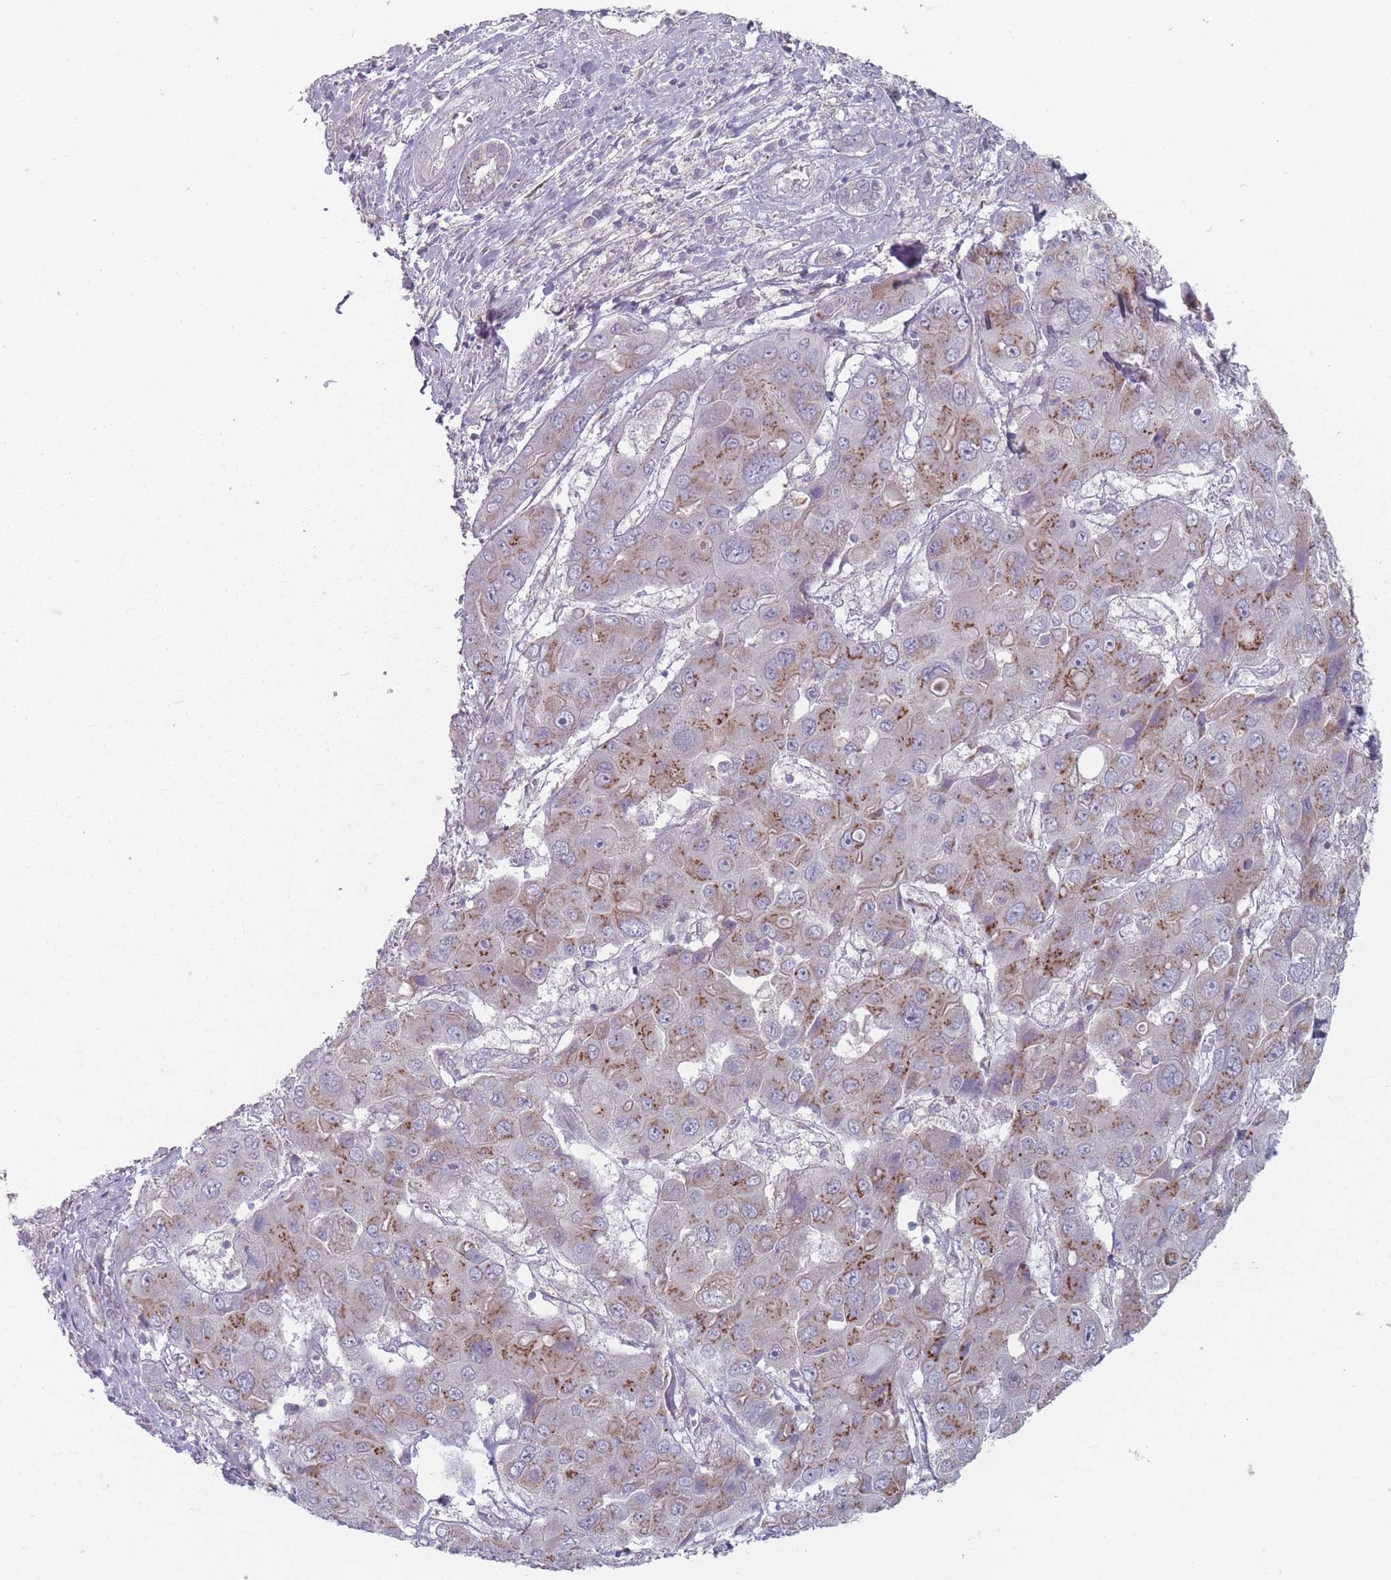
{"staining": {"intensity": "moderate", "quantity": "25%-75%", "location": "cytoplasmic/membranous"}, "tissue": "liver cancer", "cell_type": "Tumor cells", "image_type": "cancer", "snomed": [{"axis": "morphology", "description": "Cholangiocarcinoma"}, {"axis": "topography", "description": "Liver"}], "caption": "An image of human liver cancer (cholangiocarcinoma) stained for a protein displays moderate cytoplasmic/membranous brown staining in tumor cells.", "gene": "AKAIN1", "patient": {"sex": "male", "age": 67}}